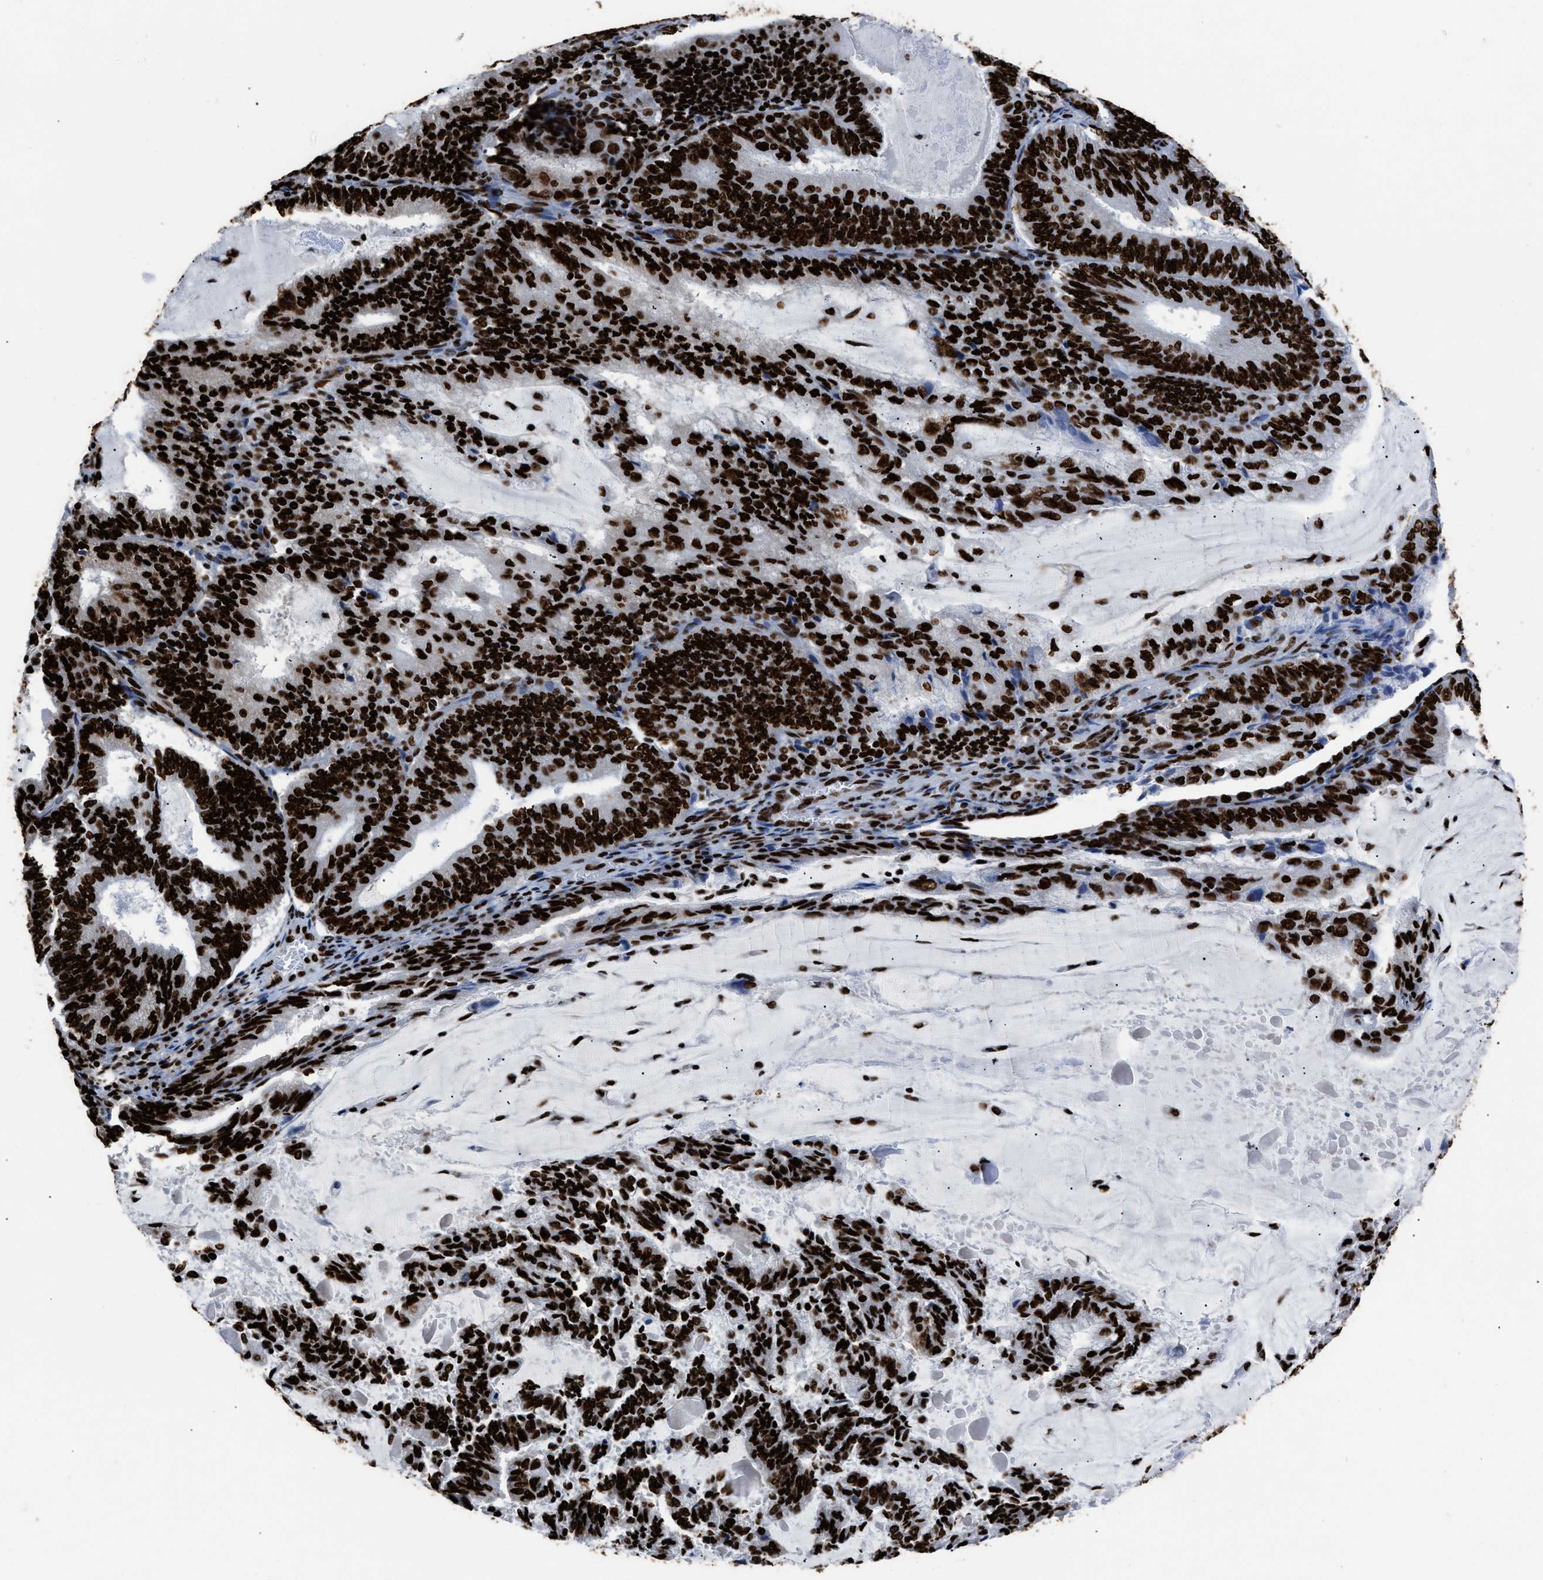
{"staining": {"intensity": "strong", "quantity": ">75%", "location": "nuclear"}, "tissue": "endometrial cancer", "cell_type": "Tumor cells", "image_type": "cancer", "snomed": [{"axis": "morphology", "description": "Adenocarcinoma, NOS"}, {"axis": "topography", "description": "Endometrium"}], "caption": "Tumor cells display high levels of strong nuclear staining in about >75% of cells in endometrial cancer (adenocarcinoma).", "gene": "HNRNPM", "patient": {"sex": "female", "age": 81}}